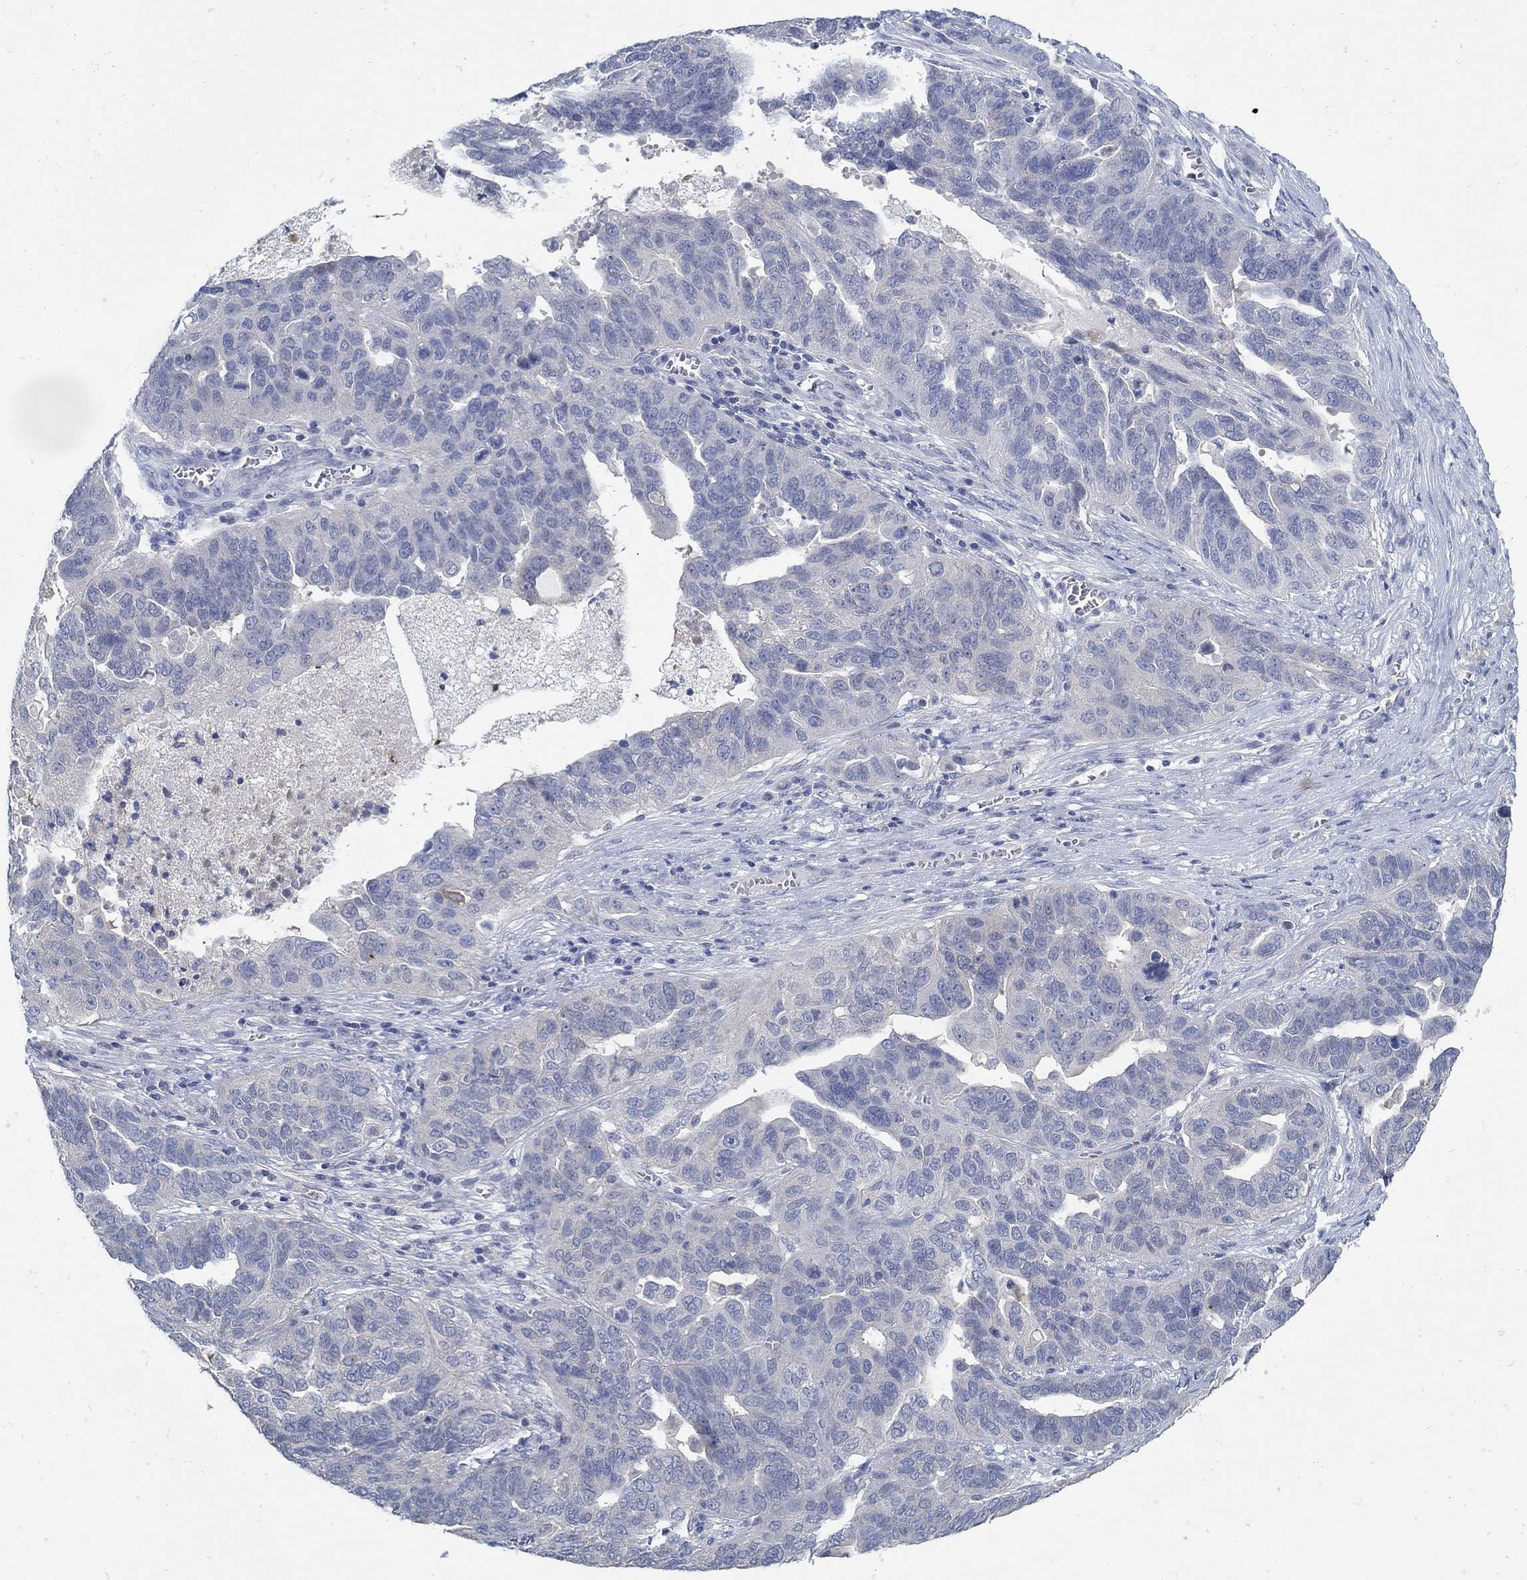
{"staining": {"intensity": "negative", "quantity": "none", "location": "none"}, "tissue": "ovarian cancer", "cell_type": "Tumor cells", "image_type": "cancer", "snomed": [{"axis": "morphology", "description": "Carcinoma, endometroid"}, {"axis": "topography", "description": "Soft tissue"}, {"axis": "topography", "description": "Ovary"}], "caption": "High magnification brightfield microscopy of ovarian cancer (endometroid carcinoma) stained with DAB (brown) and counterstained with hematoxylin (blue): tumor cells show no significant positivity. (Brightfield microscopy of DAB (3,3'-diaminobenzidine) immunohistochemistry (IHC) at high magnification).", "gene": "ZFAND4", "patient": {"sex": "female", "age": 52}}